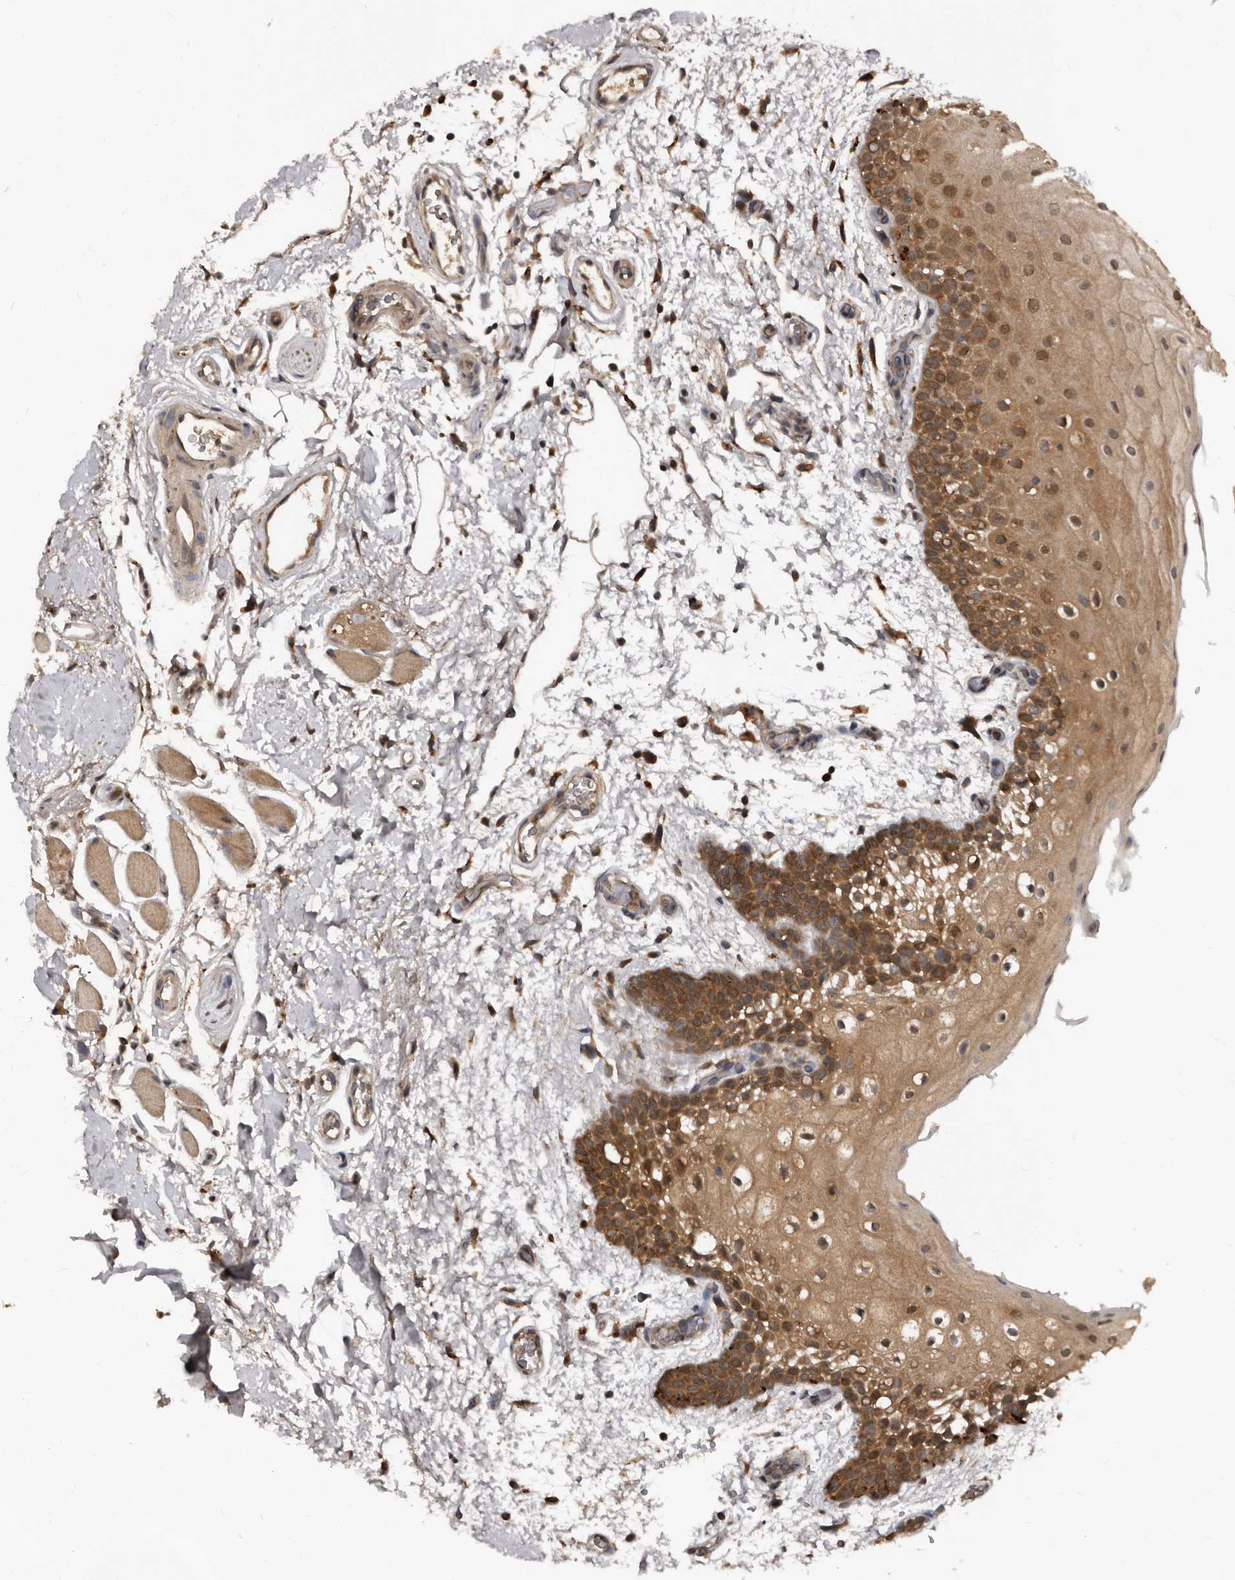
{"staining": {"intensity": "moderate", "quantity": ">75%", "location": "cytoplasmic/membranous"}, "tissue": "oral mucosa", "cell_type": "Squamous epithelial cells", "image_type": "normal", "snomed": [{"axis": "morphology", "description": "Normal tissue, NOS"}, {"axis": "topography", "description": "Oral tissue"}], "caption": "Unremarkable oral mucosa displays moderate cytoplasmic/membranous positivity in about >75% of squamous epithelial cells, visualized by immunohistochemistry. (DAB IHC, brown staining for protein, blue staining for nuclei).", "gene": "PMVK", "patient": {"sex": "male", "age": 62}}